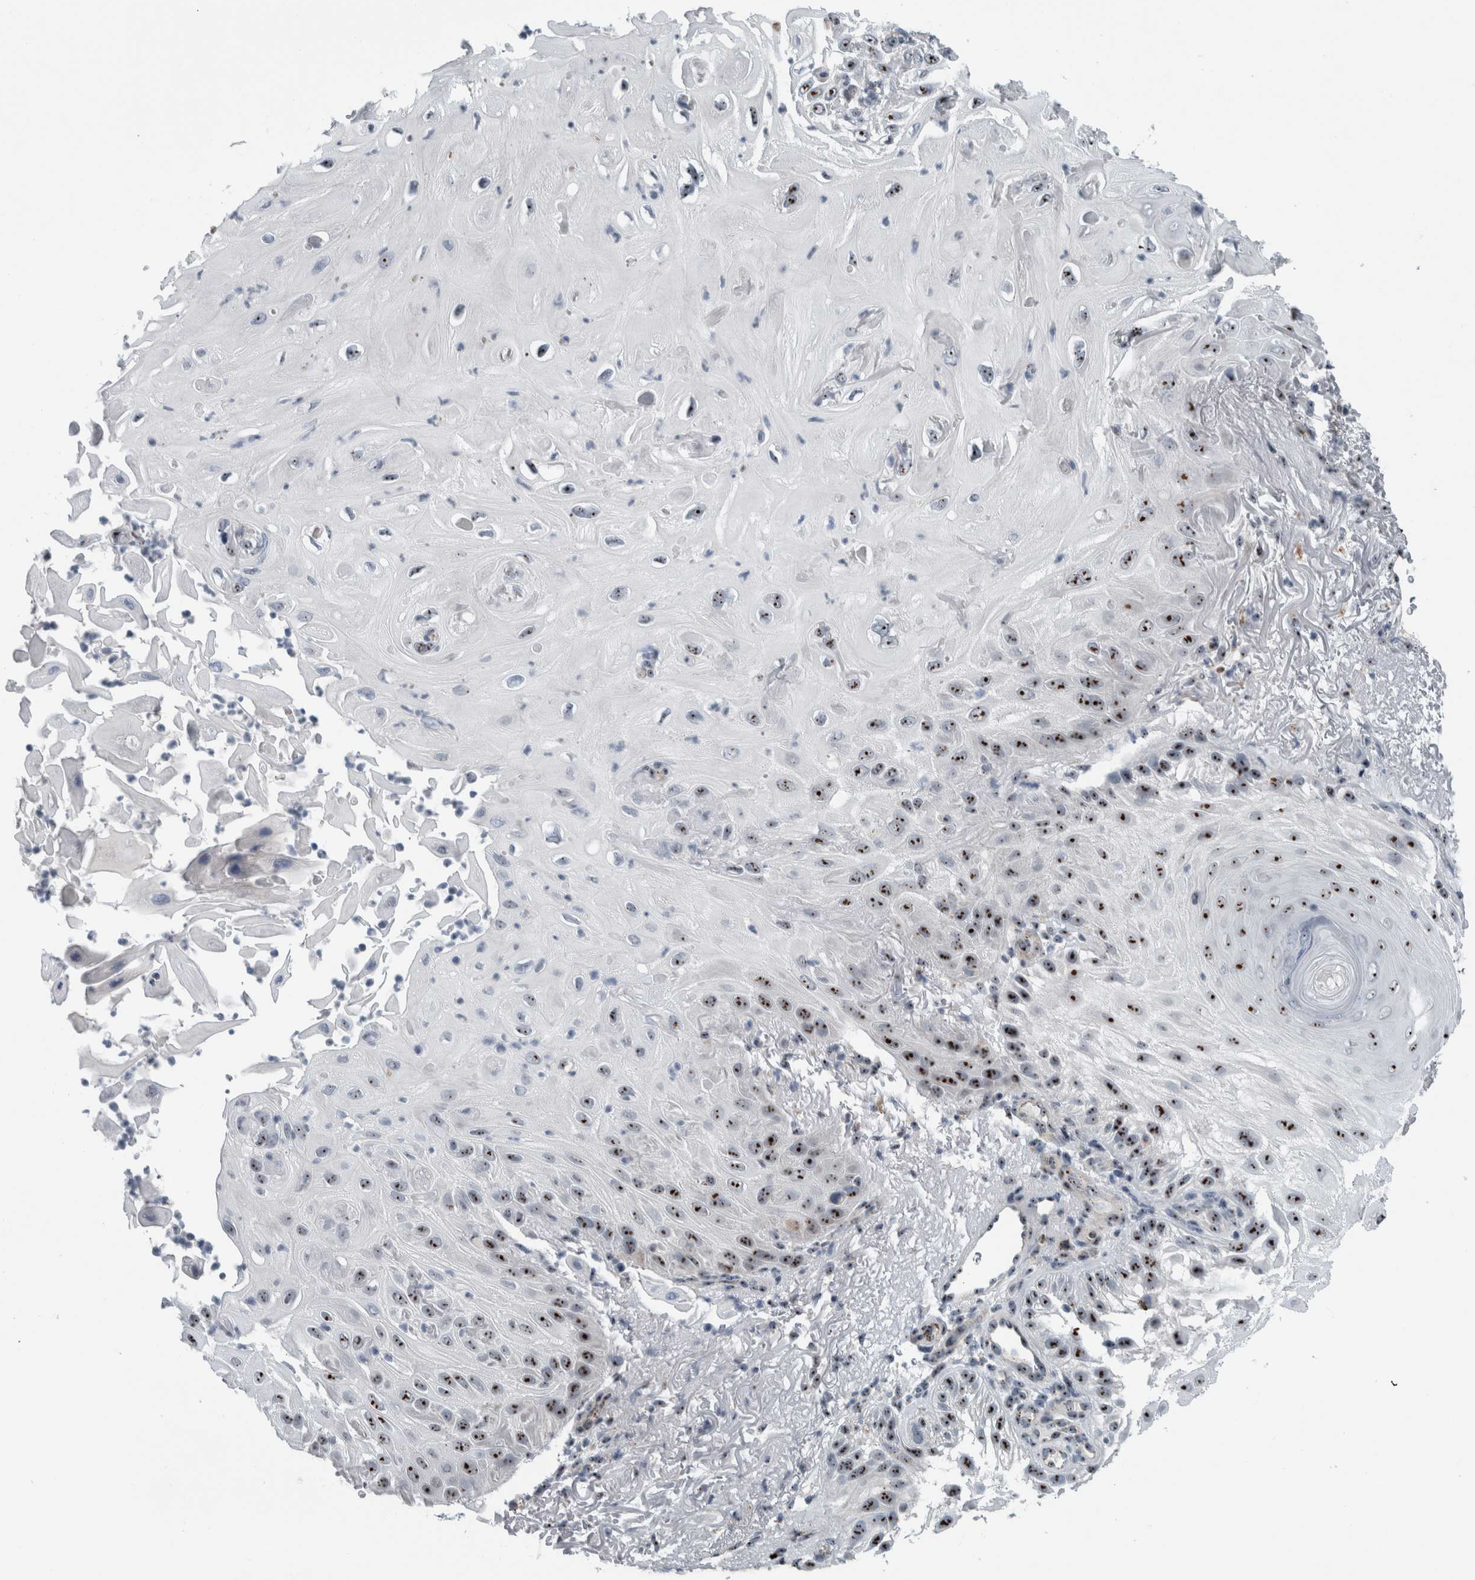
{"staining": {"intensity": "strong", "quantity": "25%-75%", "location": "nuclear"}, "tissue": "skin cancer", "cell_type": "Tumor cells", "image_type": "cancer", "snomed": [{"axis": "morphology", "description": "Squamous cell carcinoma, NOS"}, {"axis": "topography", "description": "Skin"}], "caption": "Tumor cells demonstrate strong nuclear positivity in about 25%-75% of cells in squamous cell carcinoma (skin). The staining was performed using DAB to visualize the protein expression in brown, while the nuclei were stained in blue with hematoxylin (Magnification: 20x).", "gene": "UTP6", "patient": {"sex": "female", "age": 77}}